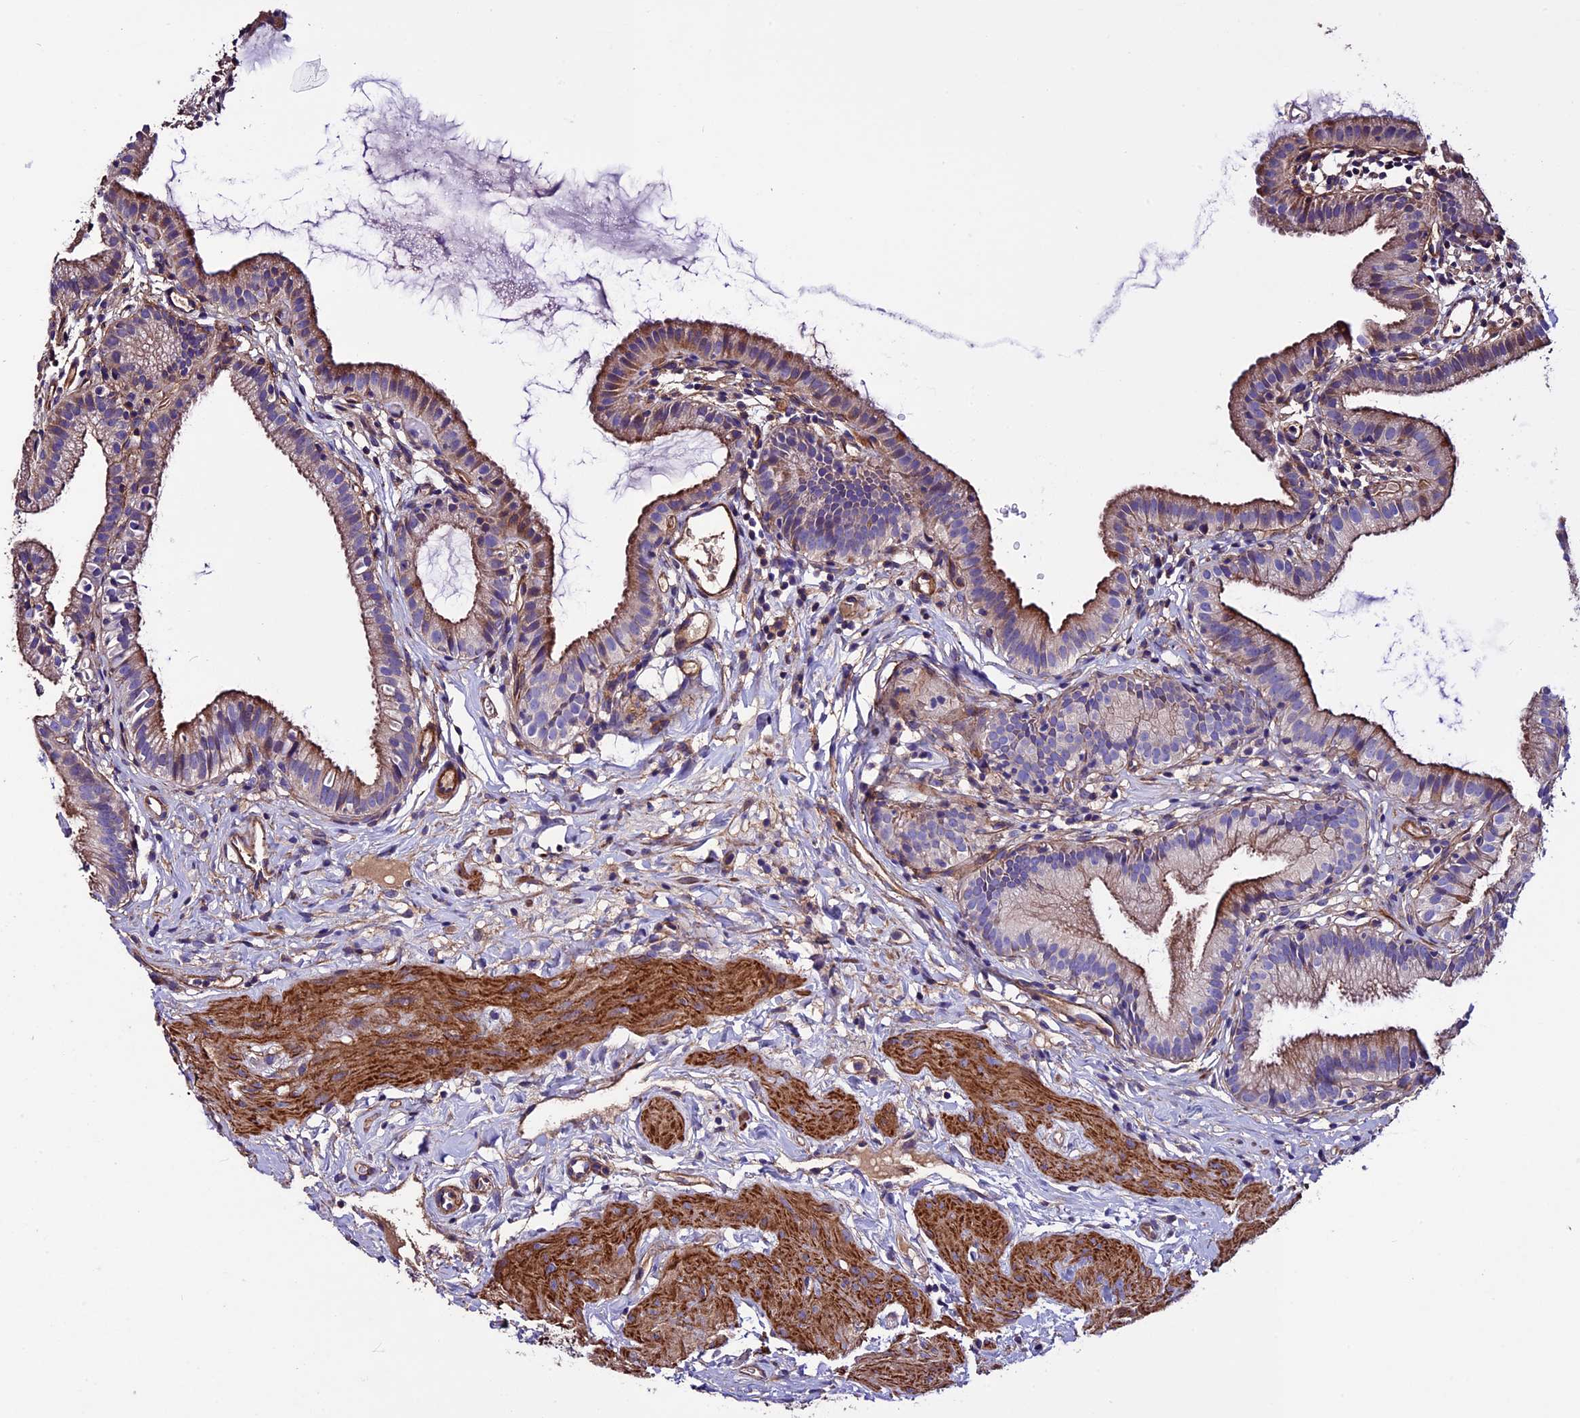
{"staining": {"intensity": "moderate", "quantity": ">75%", "location": "cytoplasmic/membranous"}, "tissue": "gallbladder", "cell_type": "Glandular cells", "image_type": "normal", "snomed": [{"axis": "morphology", "description": "Normal tissue, NOS"}, {"axis": "topography", "description": "Gallbladder"}], "caption": "Immunohistochemistry (IHC) of benign human gallbladder demonstrates medium levels of moderate cytoplasmic/membranous positivity in about >75% of glandular cells. Immunohistochemistry stains the protein in brown and the nuclei are stained blue.", "gene": "EVA1B", "patient": {"sex": "female", "age": 46}}